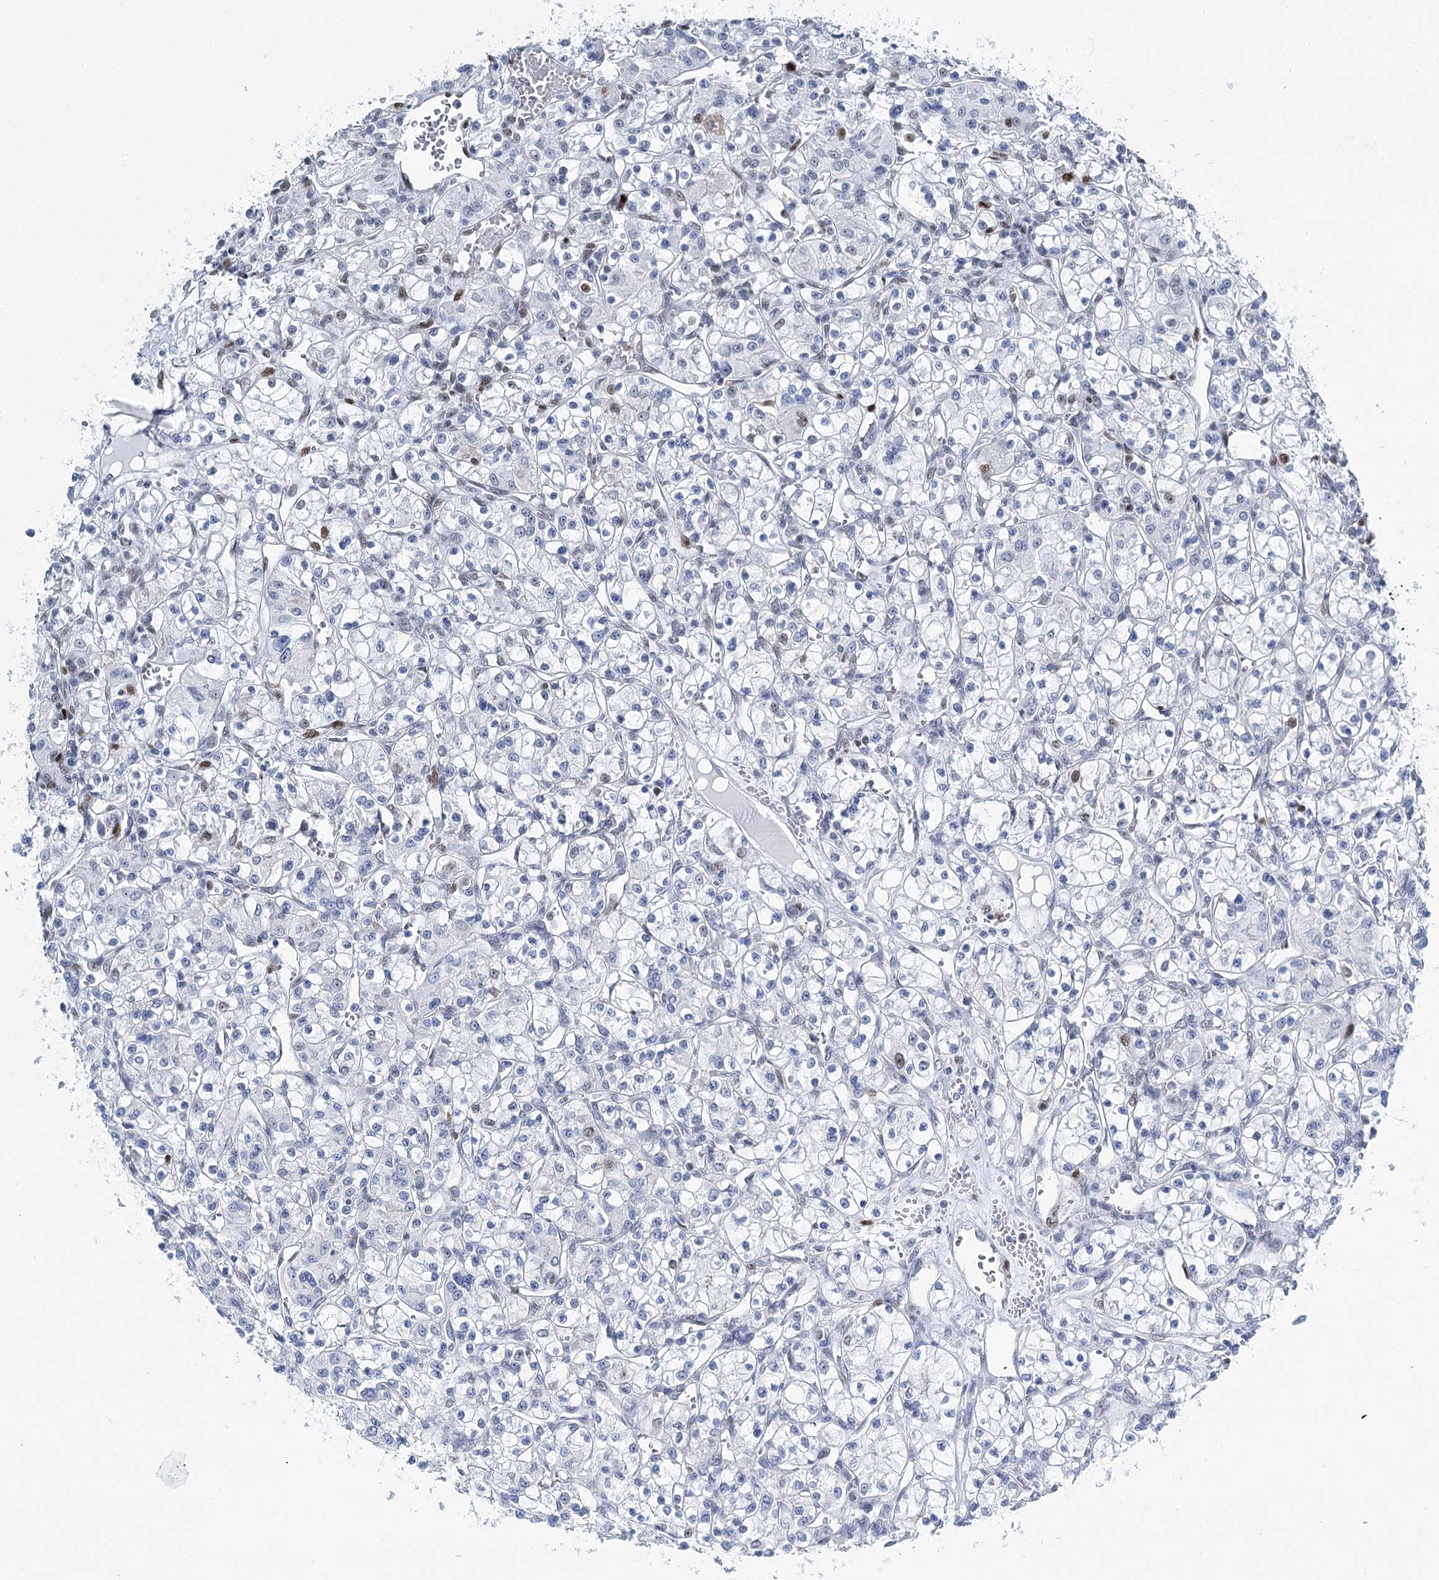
{"staining": {"intensity": "negative", "quantity": "none", "location": "none"}, "tissue": "renal cancer", "cell_type": "Tumor cells", "image_type": "cancer", "snomed": [{"axis": "morphology", "description": "Adenocarcinoma, NOS"}, {"axis": "topography", "description": "Kidney"}], "caption": "A histopathology image of renal adenocarcinoma stained for a protein shows no brown staining in tumor cells.", "gene": "HAT1", "patient": {"sex": "female", "age": 59}}